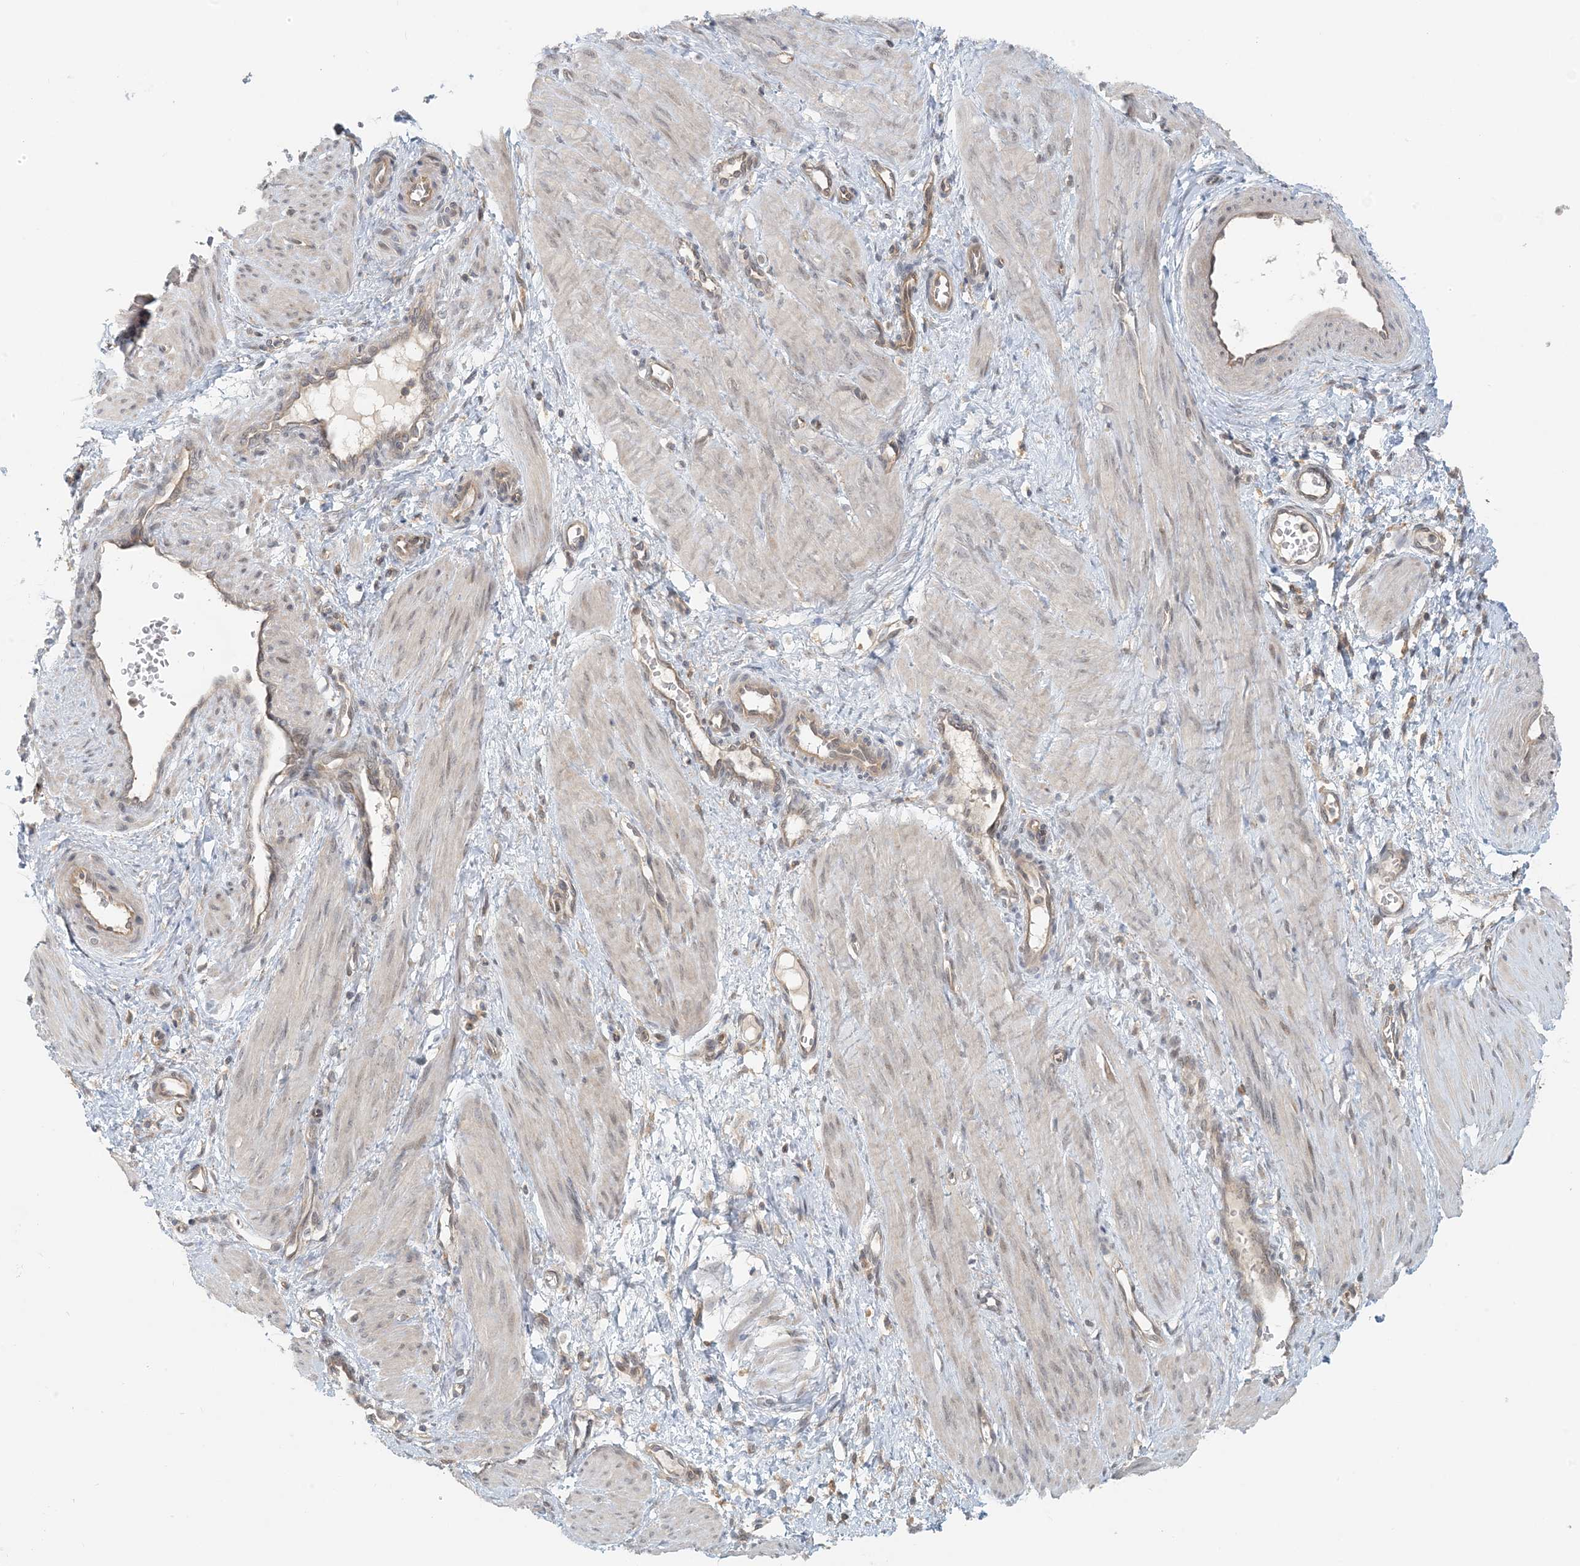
{"staining": {"intensity": "weak", "quantity": "<25%", "location": "nuclear"}, "tissue": "smooth muscle", "cell_type": "Smooth muscle cells", "image_type": "normal", "snomed": [{"axis": "morphology", "description": "Normal tissue, NOS"}, {"axis": "topography", "description": "Endometrium"}], "caption": "DAB immunohistochemical staining of benign smooth muscle shows no significant staining in smooth muscle cells. Nuclei are stained in blue.", "gene": "OBI1", "patient": {"sex": "female", "age": 33}}